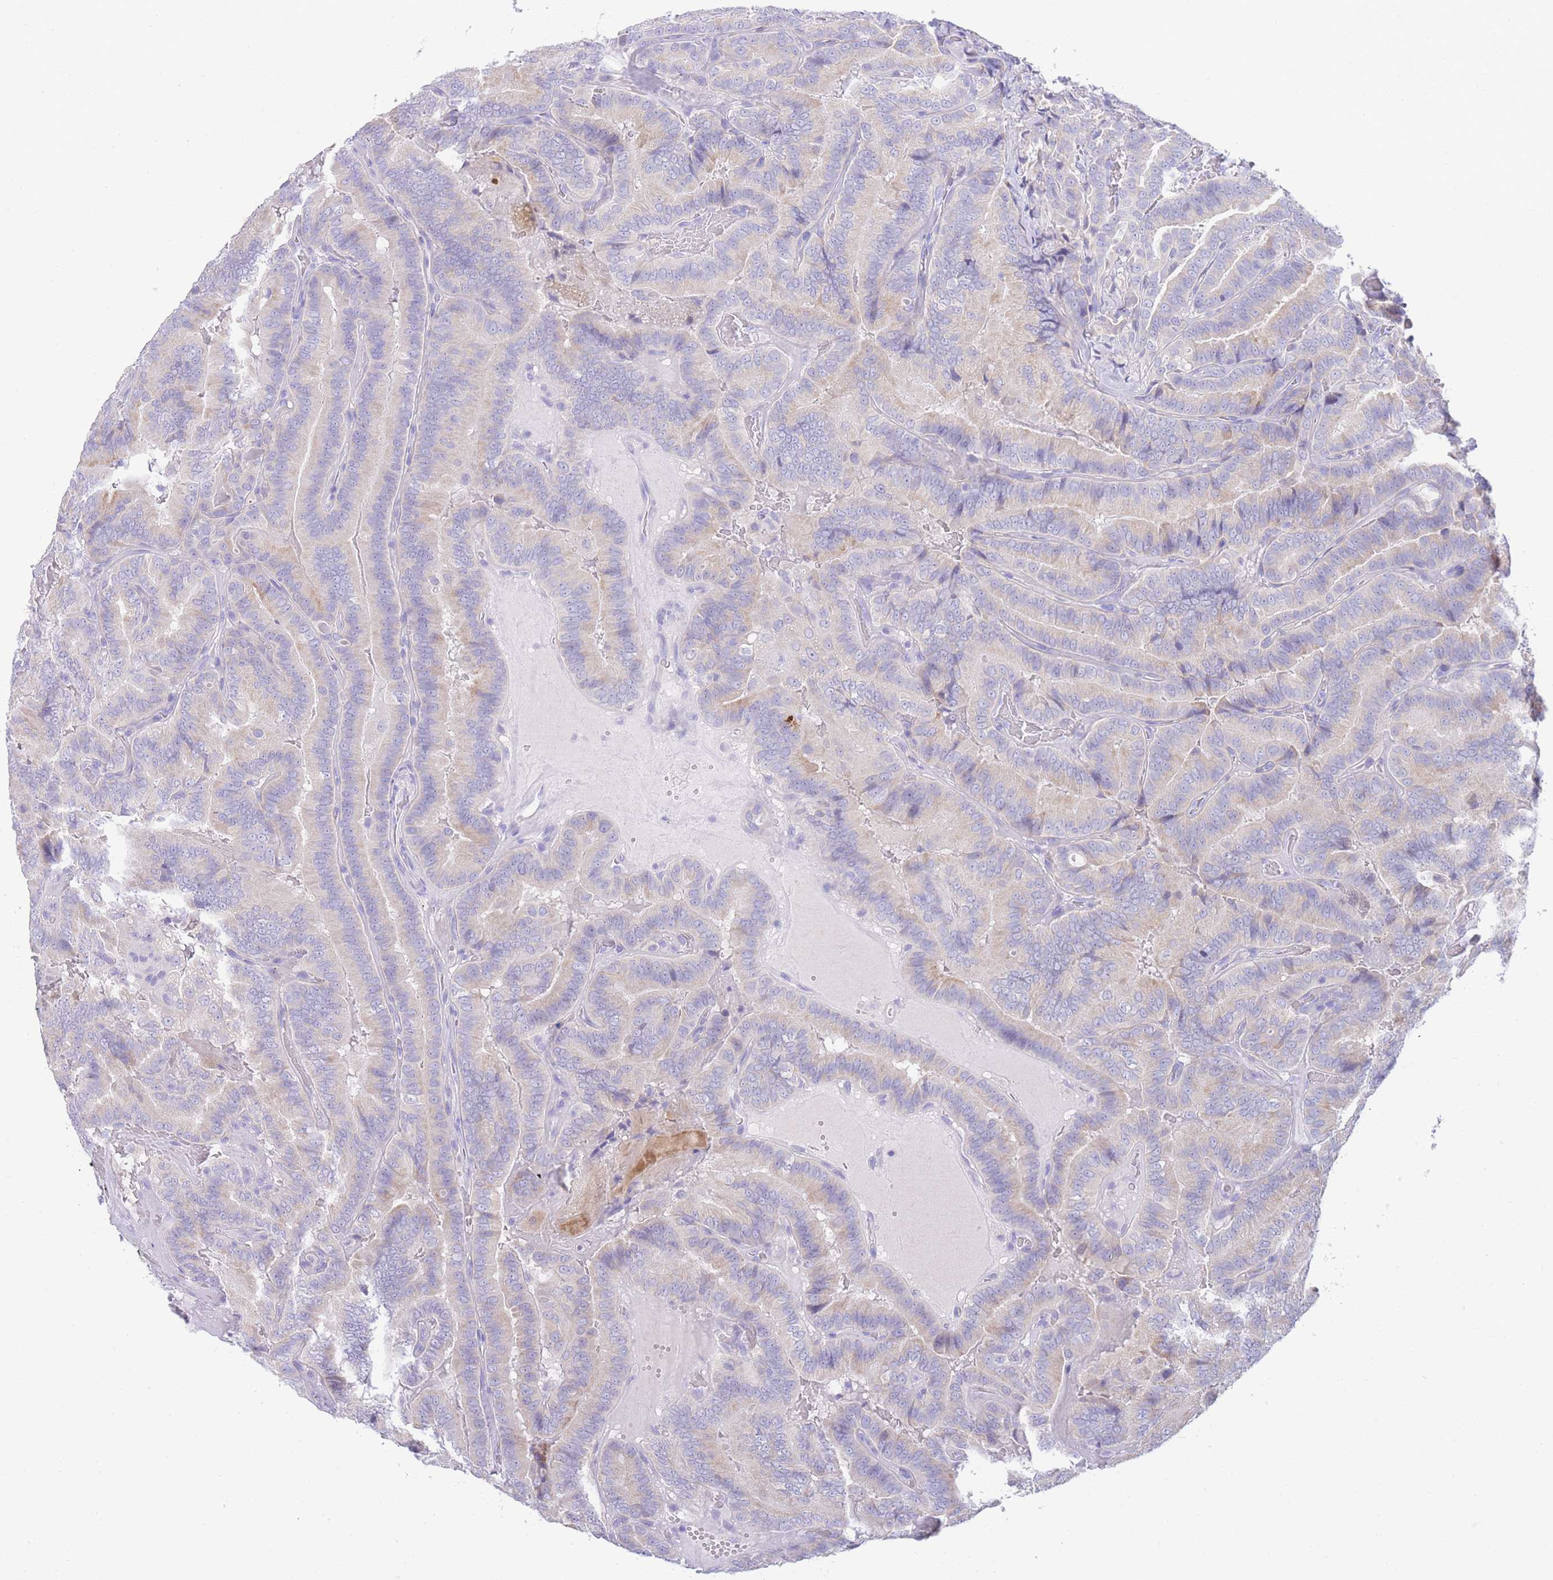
{"staining": {"intensity": "weak", "quantity": "<25%", "location": "cytoplasmic/membranous"}, "tissue": "thyroid cancer", "cell_type": "Tumor cells", "image_type": "cancer", "snomed": [{"axis": "morphology", "description": "Papillary adenocarcinoma, NOS"}, {"axis": "topography", "description": "Thyroid gland"}], "caption": "The immunohistochemistry histopathology image has no significant expression in tumor cells of thyroid papillary adenocarcinoma tissue. (DAB (3,3'-diaminobenzidine) IHC visualized using brightfield microscopy, high magnification).", "gene": "LRRC37A", "patient": {"sex": "male", "age": 61}}